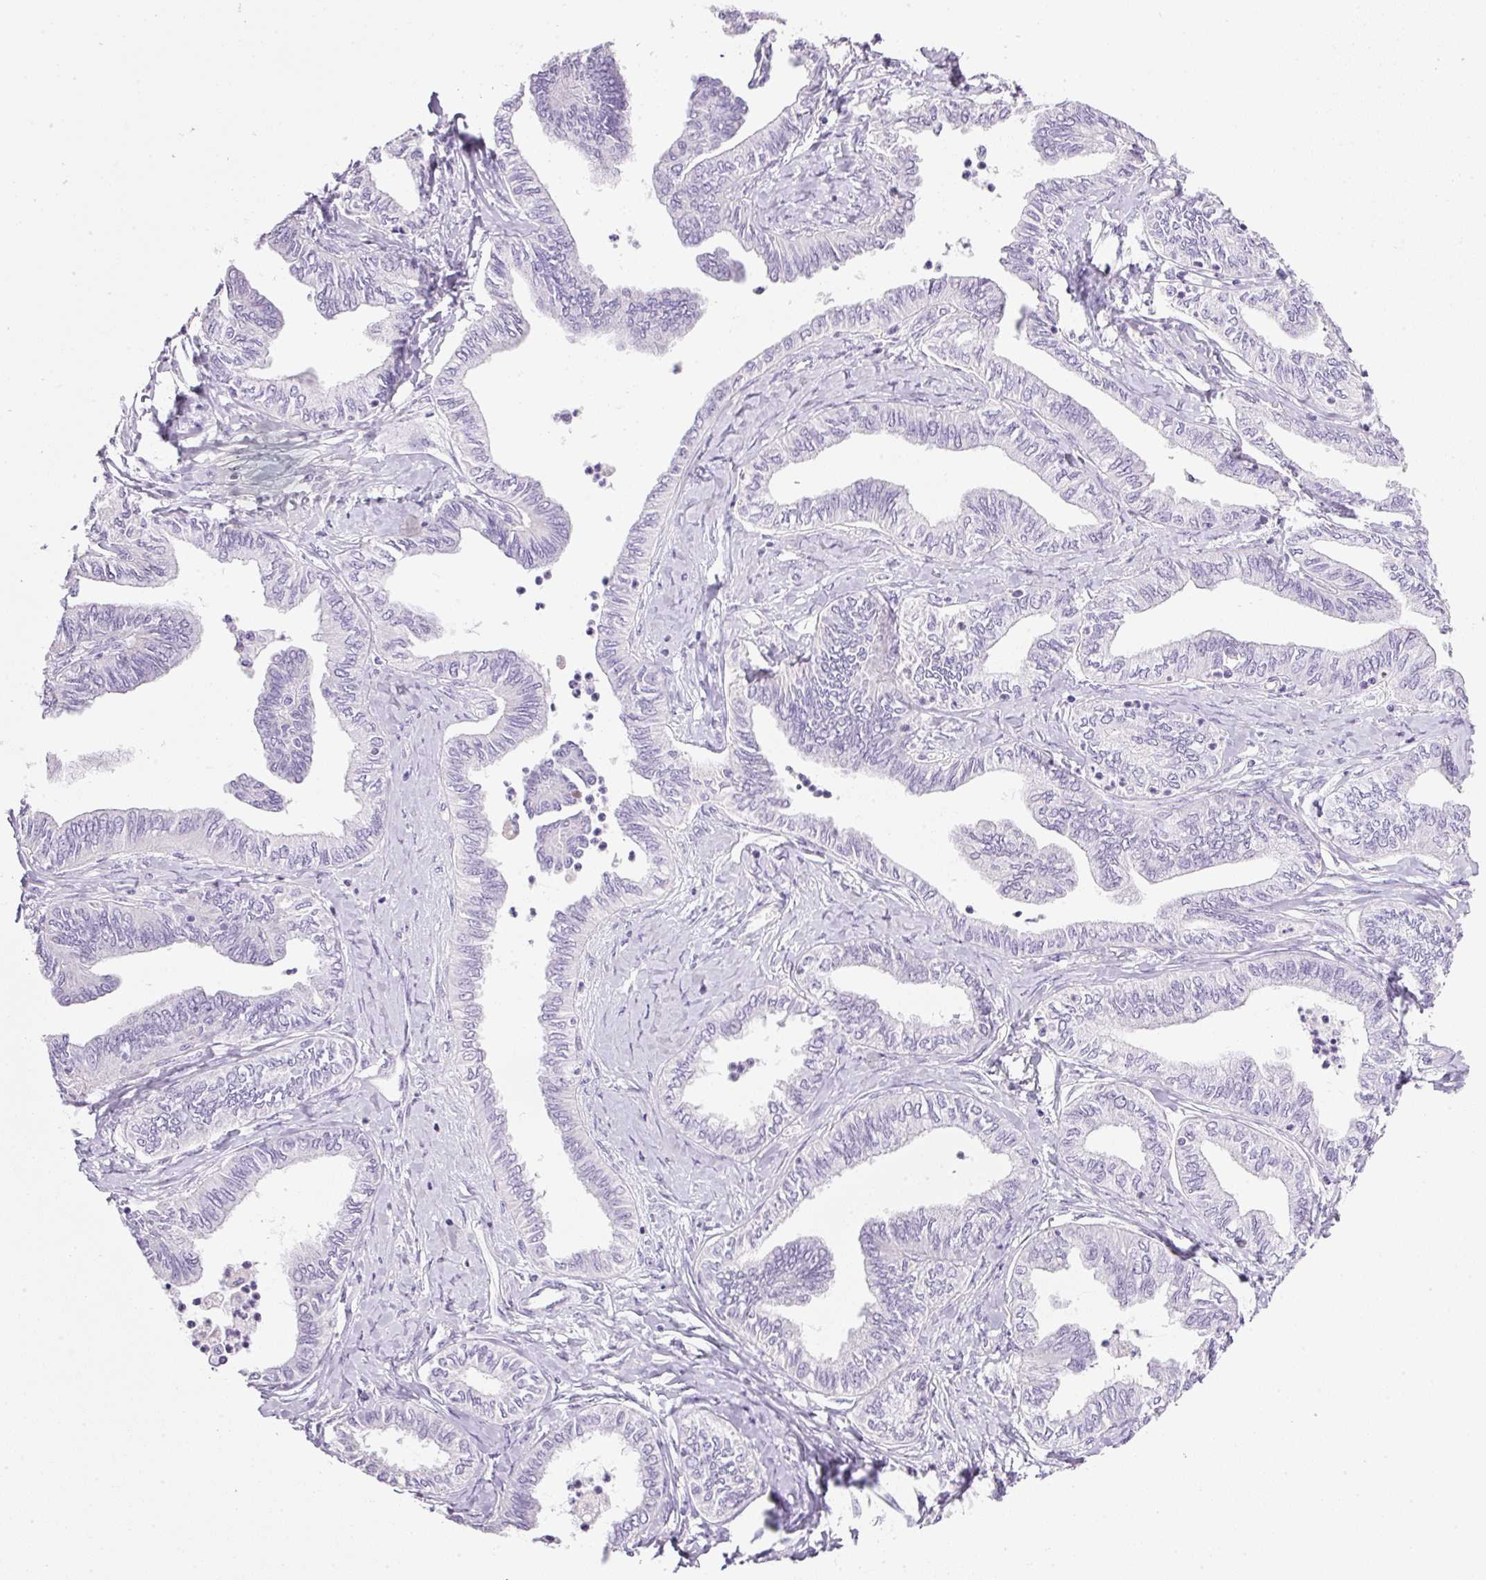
{"staining": {"intensity": "negative", "quantity": "none", "location": "none"}, "tissue": "ovarian cancer", "cell_type": "Tumor cells", "image_type": "cancer", "snomed": [{"axis": "morphology", "description": "Carcinoma, endometroid"}, {"axis": "topography", "description": "Ovary"}], "caption": "This histopathology image is of ovarian endometroid carcinoma stained with immunohistochemistry to label a protein in brown with the nuclei are counter-stained blue. There is no expression in tumor cells. (DAB (3,3'-diaminobenzidine) IHC with hematoxylin counter stain).", "gene": "BSND", "patient": {"sex": "female", "age": 70}}